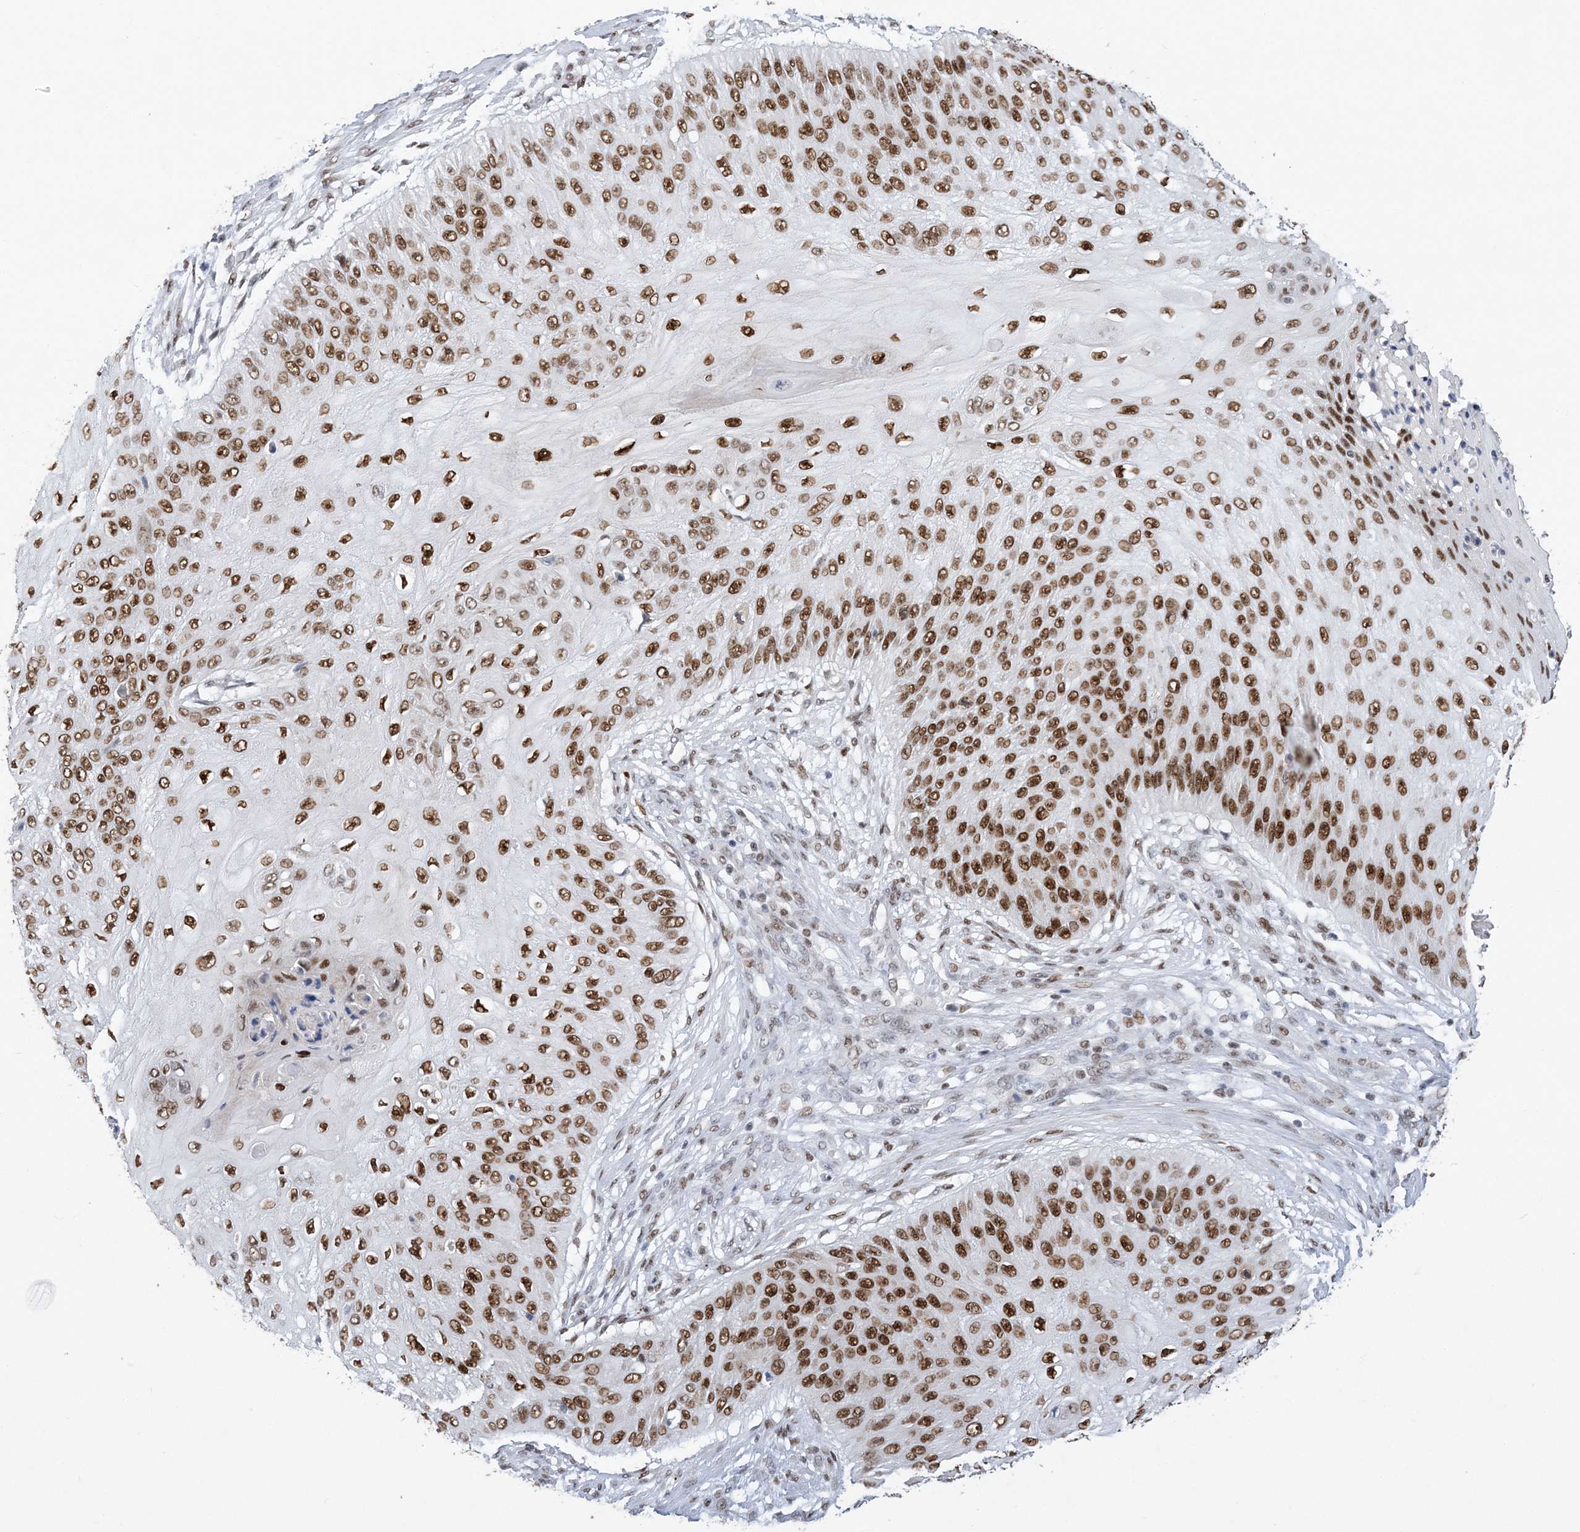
{"staining": {"intensity": "moderate", "quantity": ">75%", "location": "nuclear"}, "tissue": "skin cancer", "cell_type": "Tumor cells", "image_type": "cancer", "snomed": [{"axis": "morphology", "description": "Squamous cell carcinoma, NOS"}, {"axis": "topography", "description": "Skin"}], "caption": "This micrograph reveals skin cancer stained with immunohistochemistry to label a protein in brown. The nuclear of tumor cells show moderate positivity for the protein. Nuclei are counter-stained blue.", "gene": "ZBTB7A", "patient": {"sex": "female", "age": 80}}